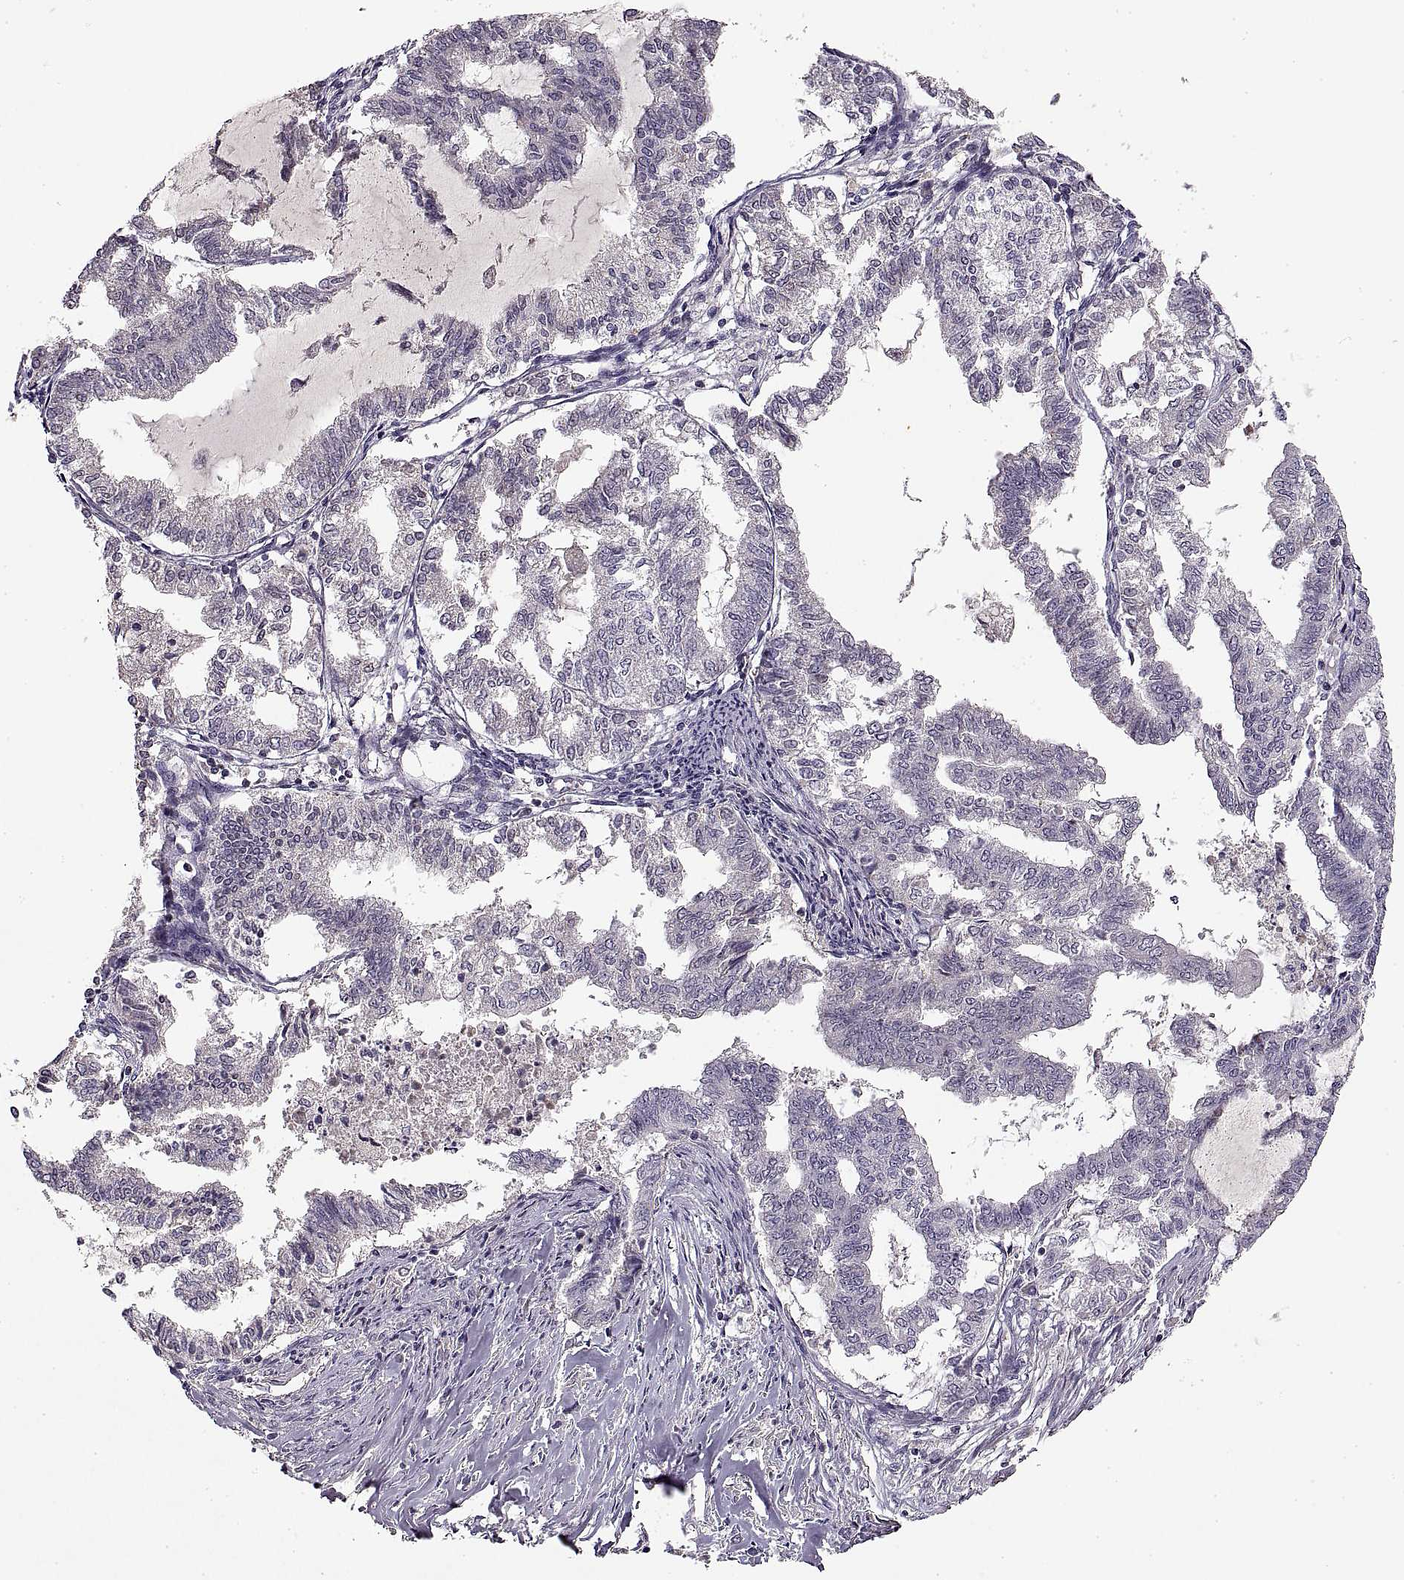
{"staining": {"intensity": "negative", "quantity": "none", "location": "none"}, "tissue": "endometrial cancer", "cell_type": "Tumor cells", "image_type": "cancer", "snomed": [{"axis": "morphology", "description": "Adenocarcinoma, NOS"}, {"axis": "topography", "description": "Endometrium"}], "caption": "Endometrial adenocarcinoma was stained to show a protein in brown. There is no significant positivity in tumor cells.", "gene": "ADAM11", "patient": {"sex": "female", "age": 79}}